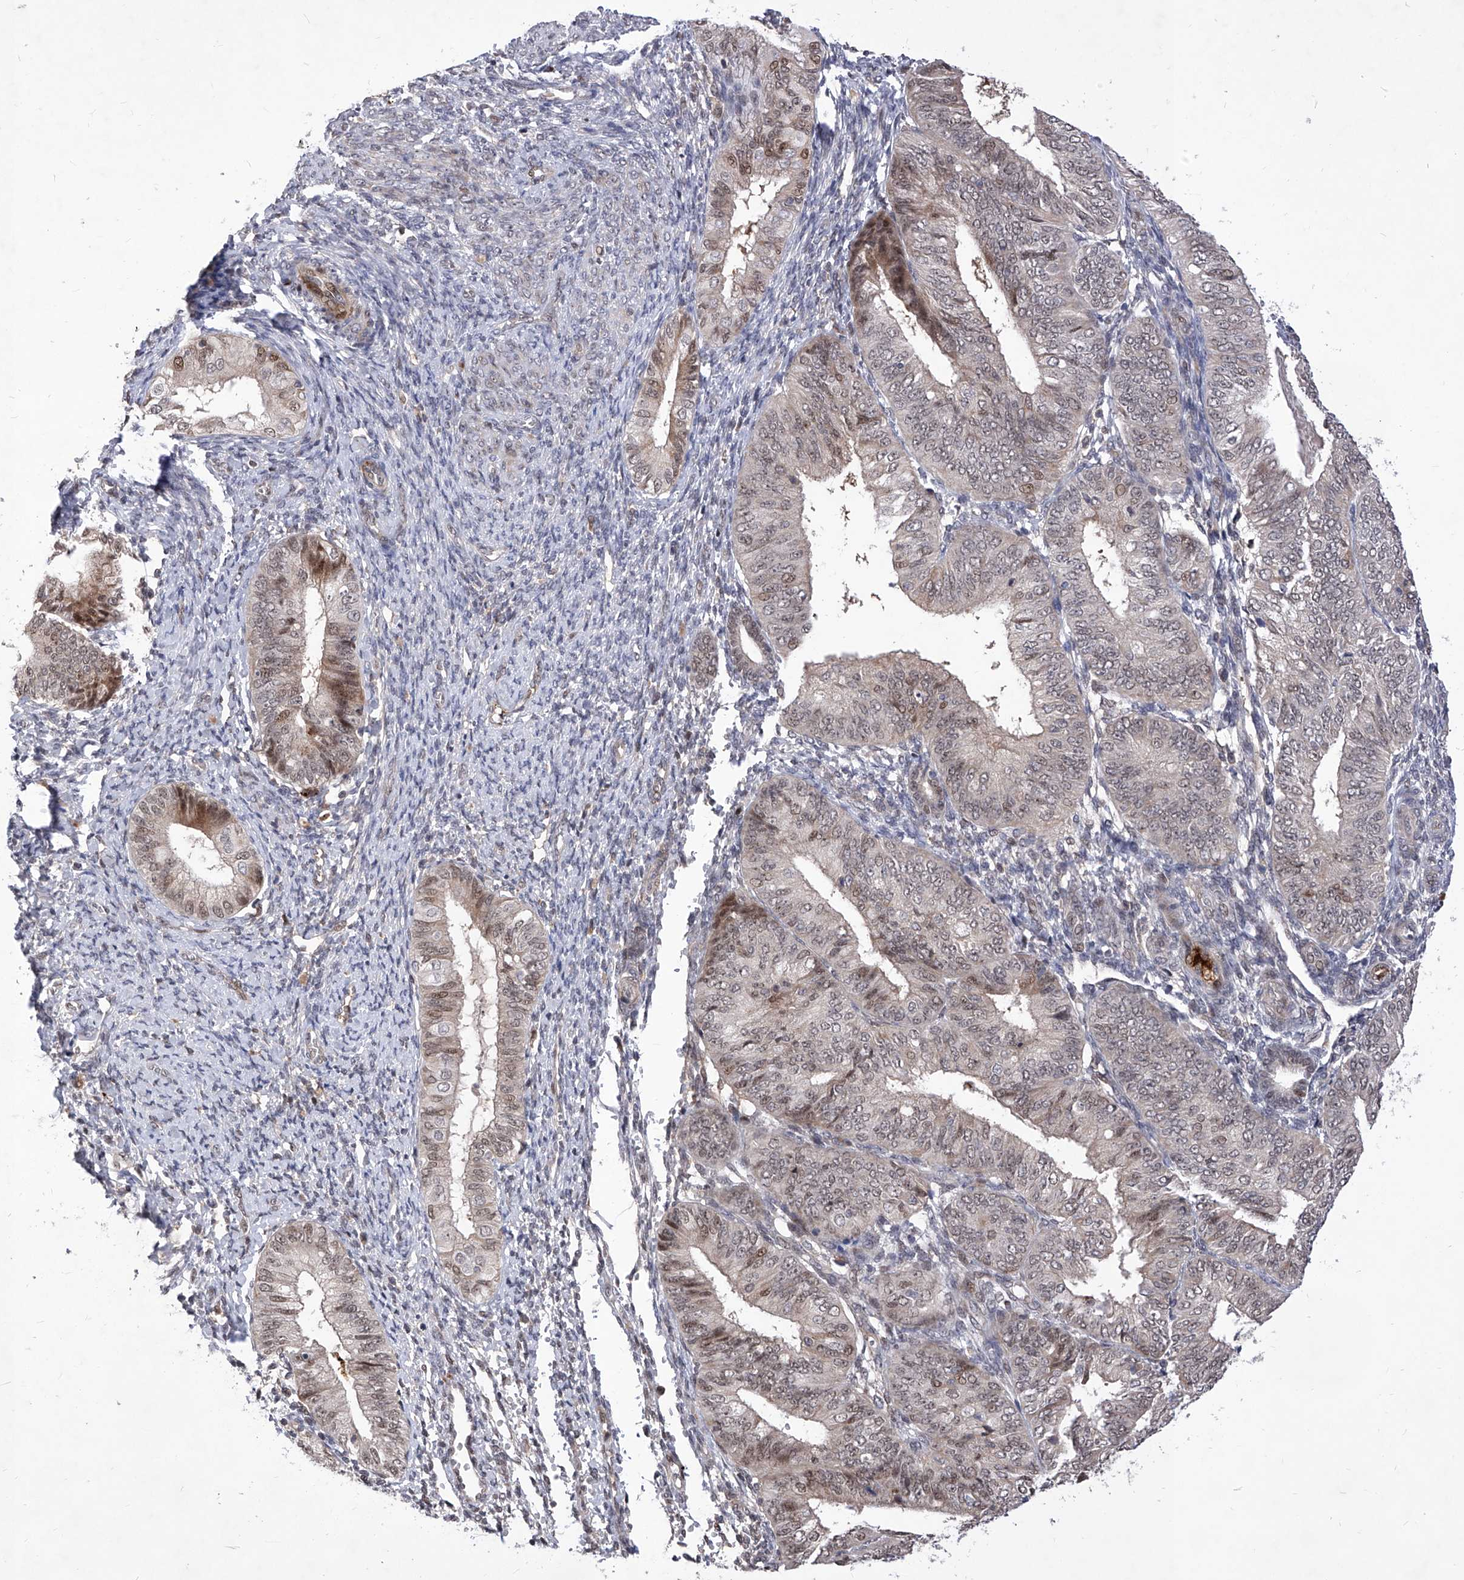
{"staining": {"intensity": "weak", "quantity": "25%-75%", "location": "cytoplasmic/membranous,nuclear"}, "tissue": "endometrial cancer", "cell_type": "Tumor cells", "image_type": "cancer", "snomed": [{"axis": "morphology", "description": "Adenocarcinoma, NOS"}, {"axis": "topography", "description": "Endometrium"}], "caption": "IHC of endometrial adenocarcinoma demonstrates low levels of weak cytoplasmic/membranous and nuclear positivity in approximately 25%-75% of tumor cells. IHC stains the protein of interest in brown and the nuclei are stained blue.", "gene": "LGR4", "patient": {"sex": "female", "age": 58}}